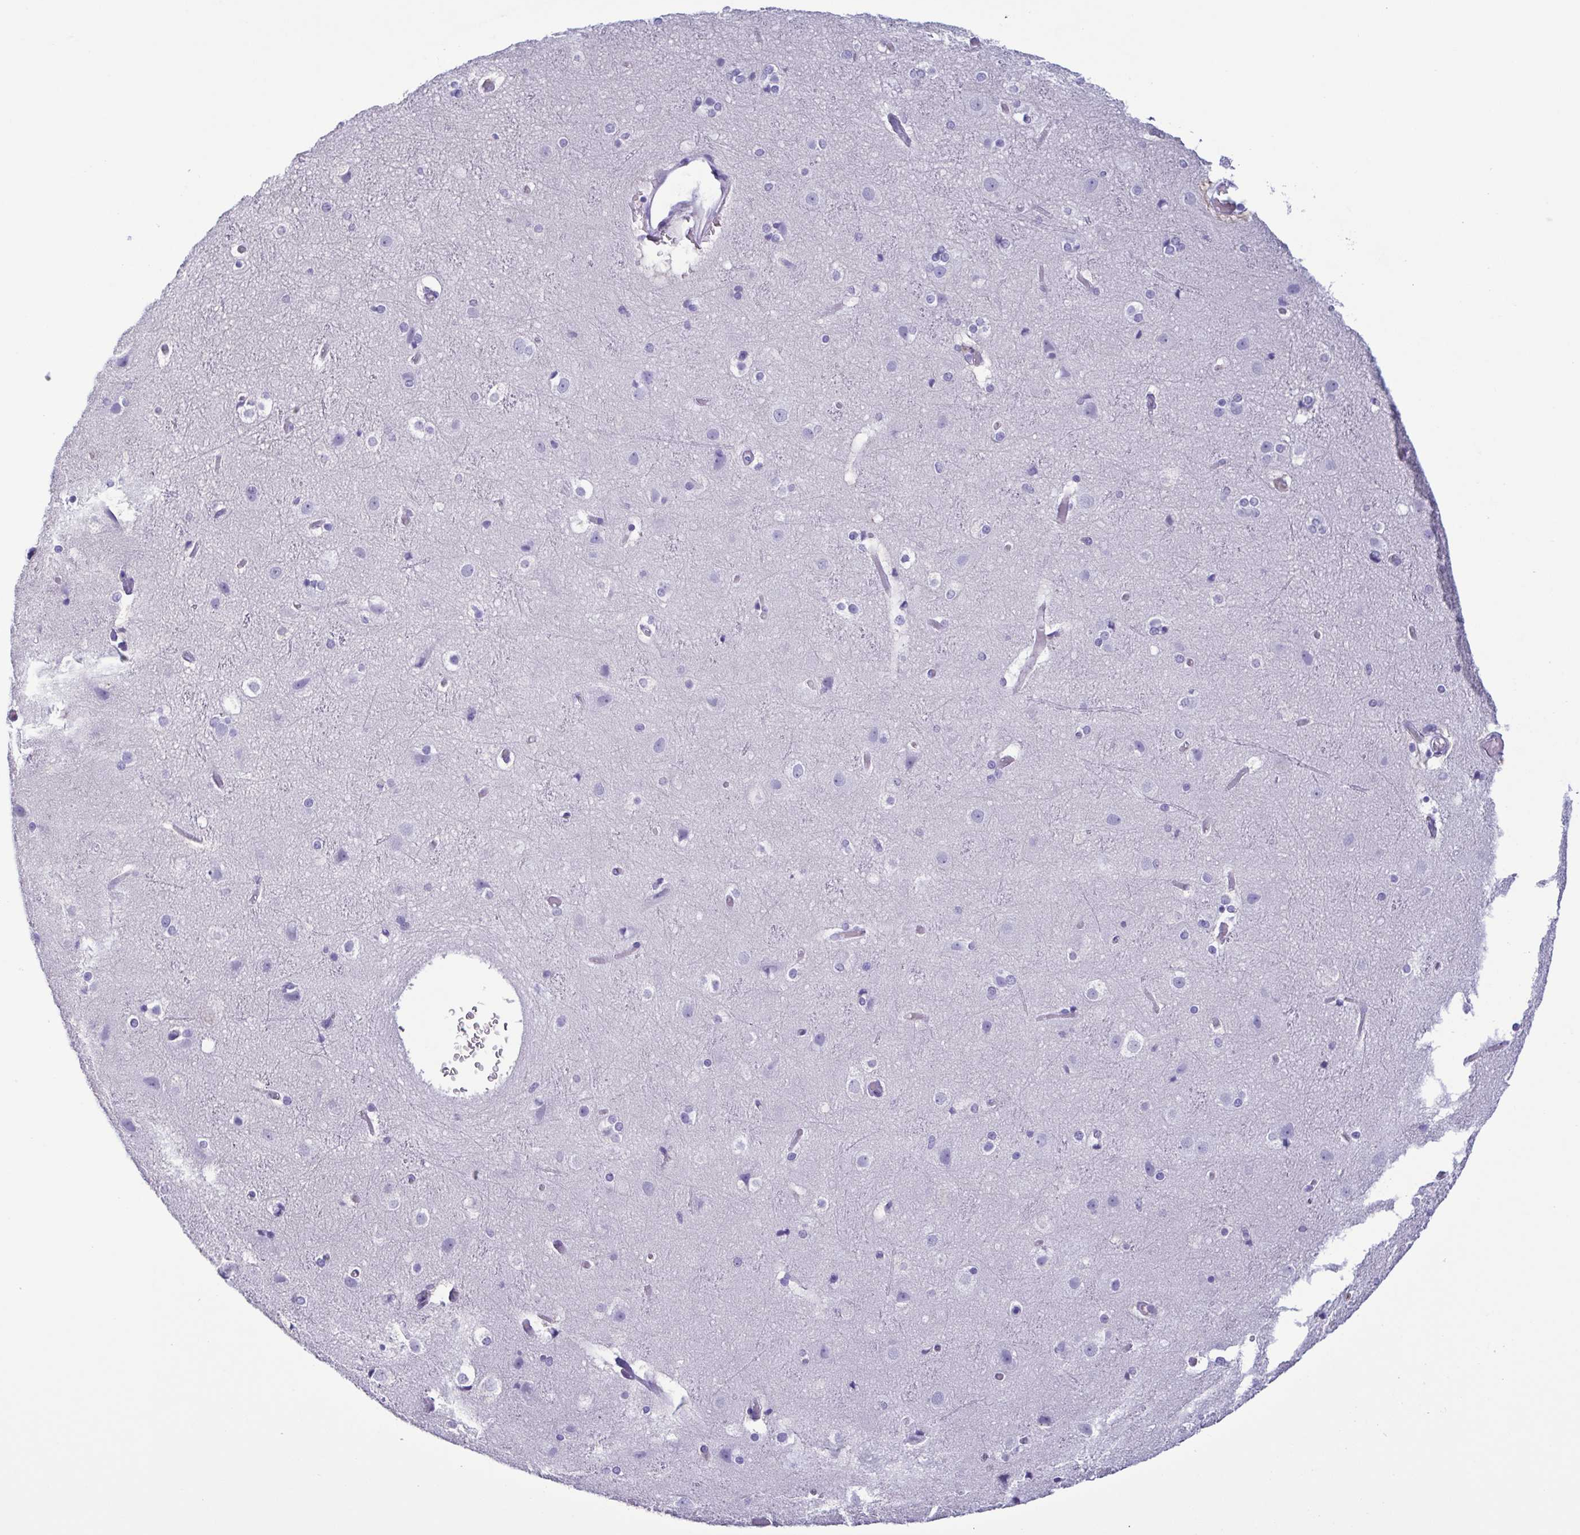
{"staining": {"intensity": "negative", "quantity": "none", "location": "none"}, "tissue": "cerebral cortex", "cell_type": "Endothelial cells", "image_type": "normal", "snomed": [{"axis": "morphology", "description": "Normal tissue, NOS"}, {"axis": "topography", "description": "Cerebral cortex"}], "caption": "Immunohistochemistry of unremarkable cerebral cortex shows no positivity in endothelial cells. Nuclei are stained in blue.", "gene": "TSPY10", "patient": {"sex": "female", "age": 52}}